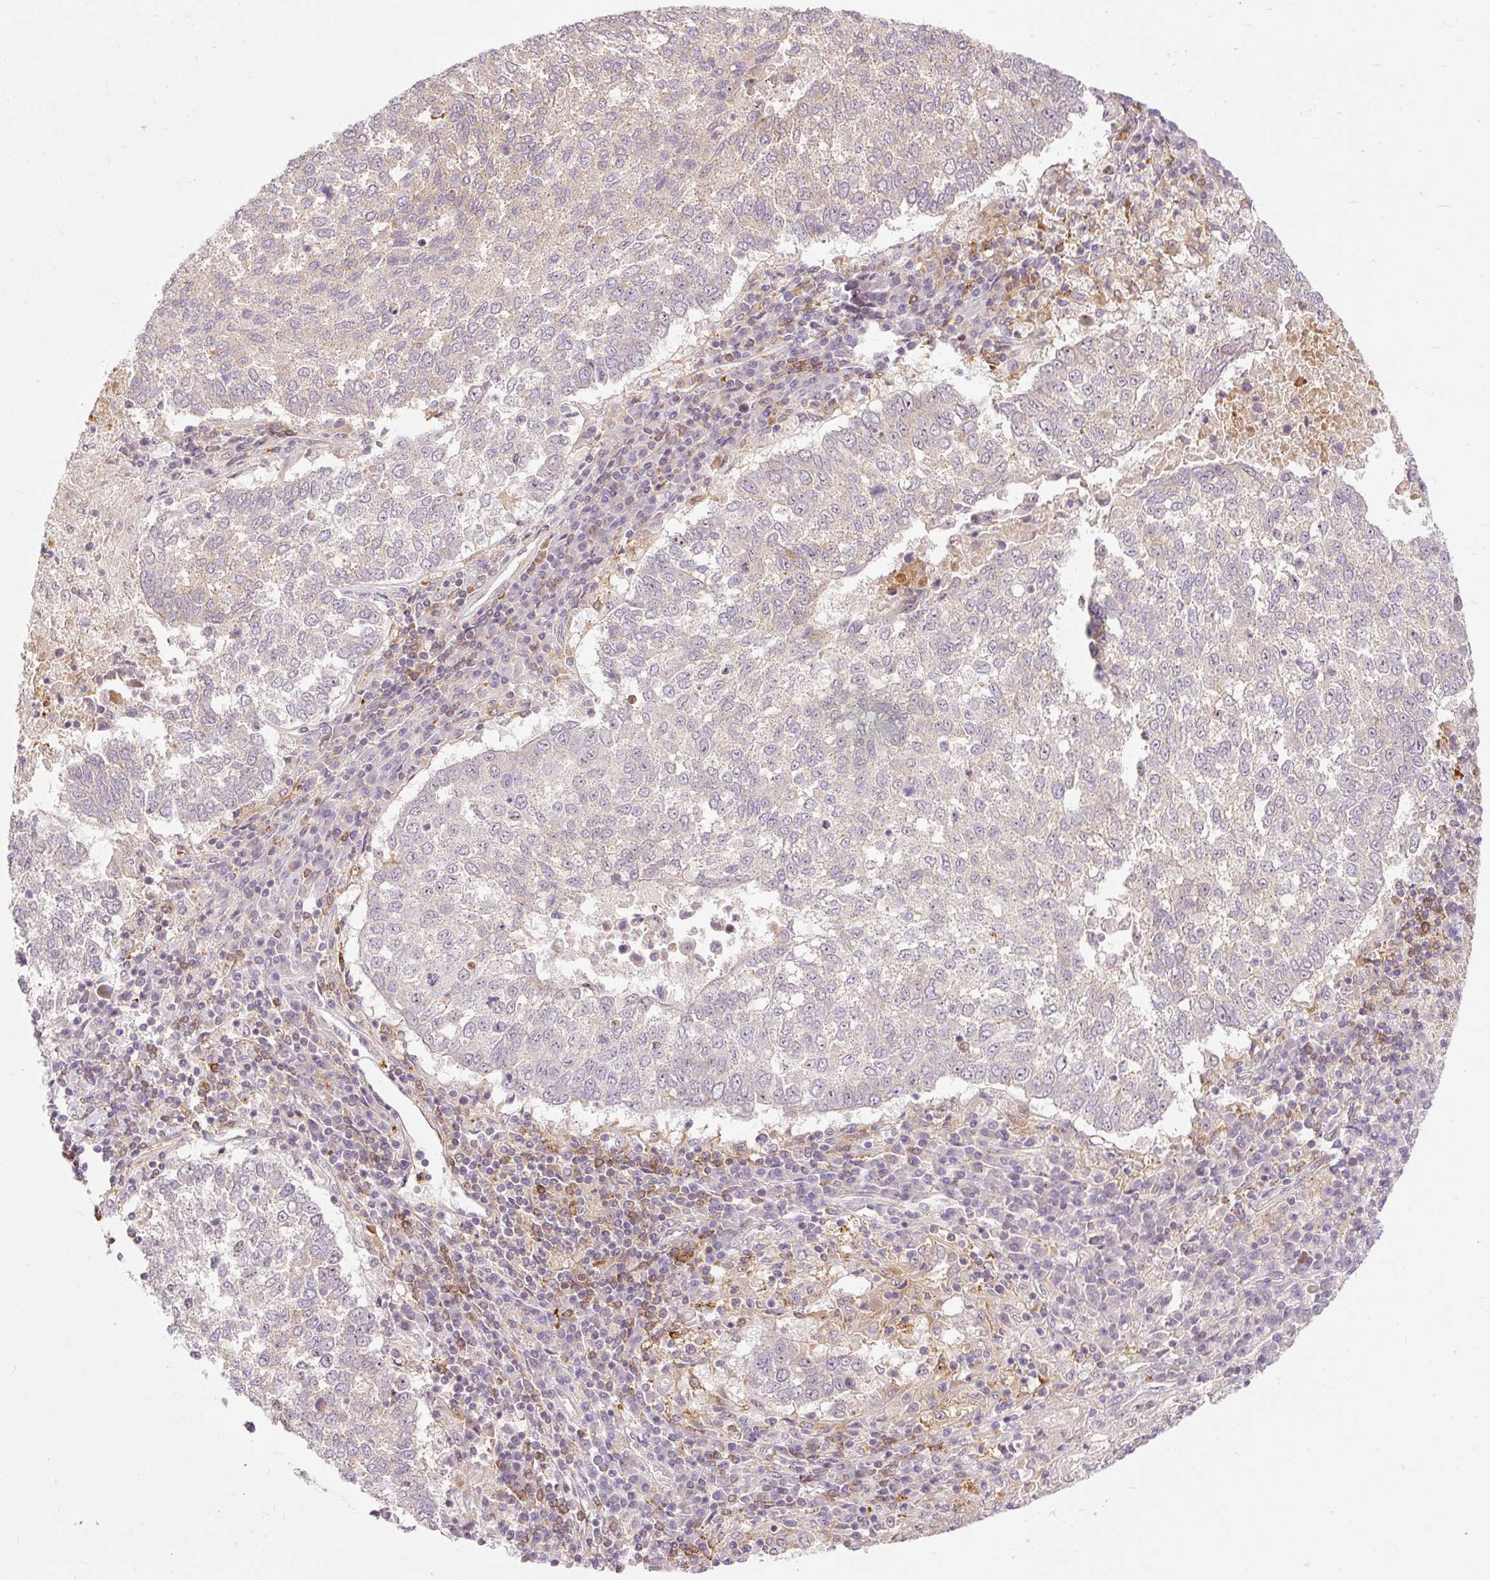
{"staining": {"intensity": "weak", "quantity": "<25%", "location": "cytoplasmic/membranous"}, "tissue": "lung cancer", "cell_type": "Tumor cells", "image_type": "cancer", "snomed": [{"axis": "morphology", "description": "Squamous cell carcinoma, NOS"}, {"axis": "topography", "description": "Lung"}], "caption": "The histopathology image reveals no significant expression in tumor cells of lung cancer (squamous cell carcinoma).", "gene": "CEBPZ", "patient": {"sex": "male", "age": 73}}